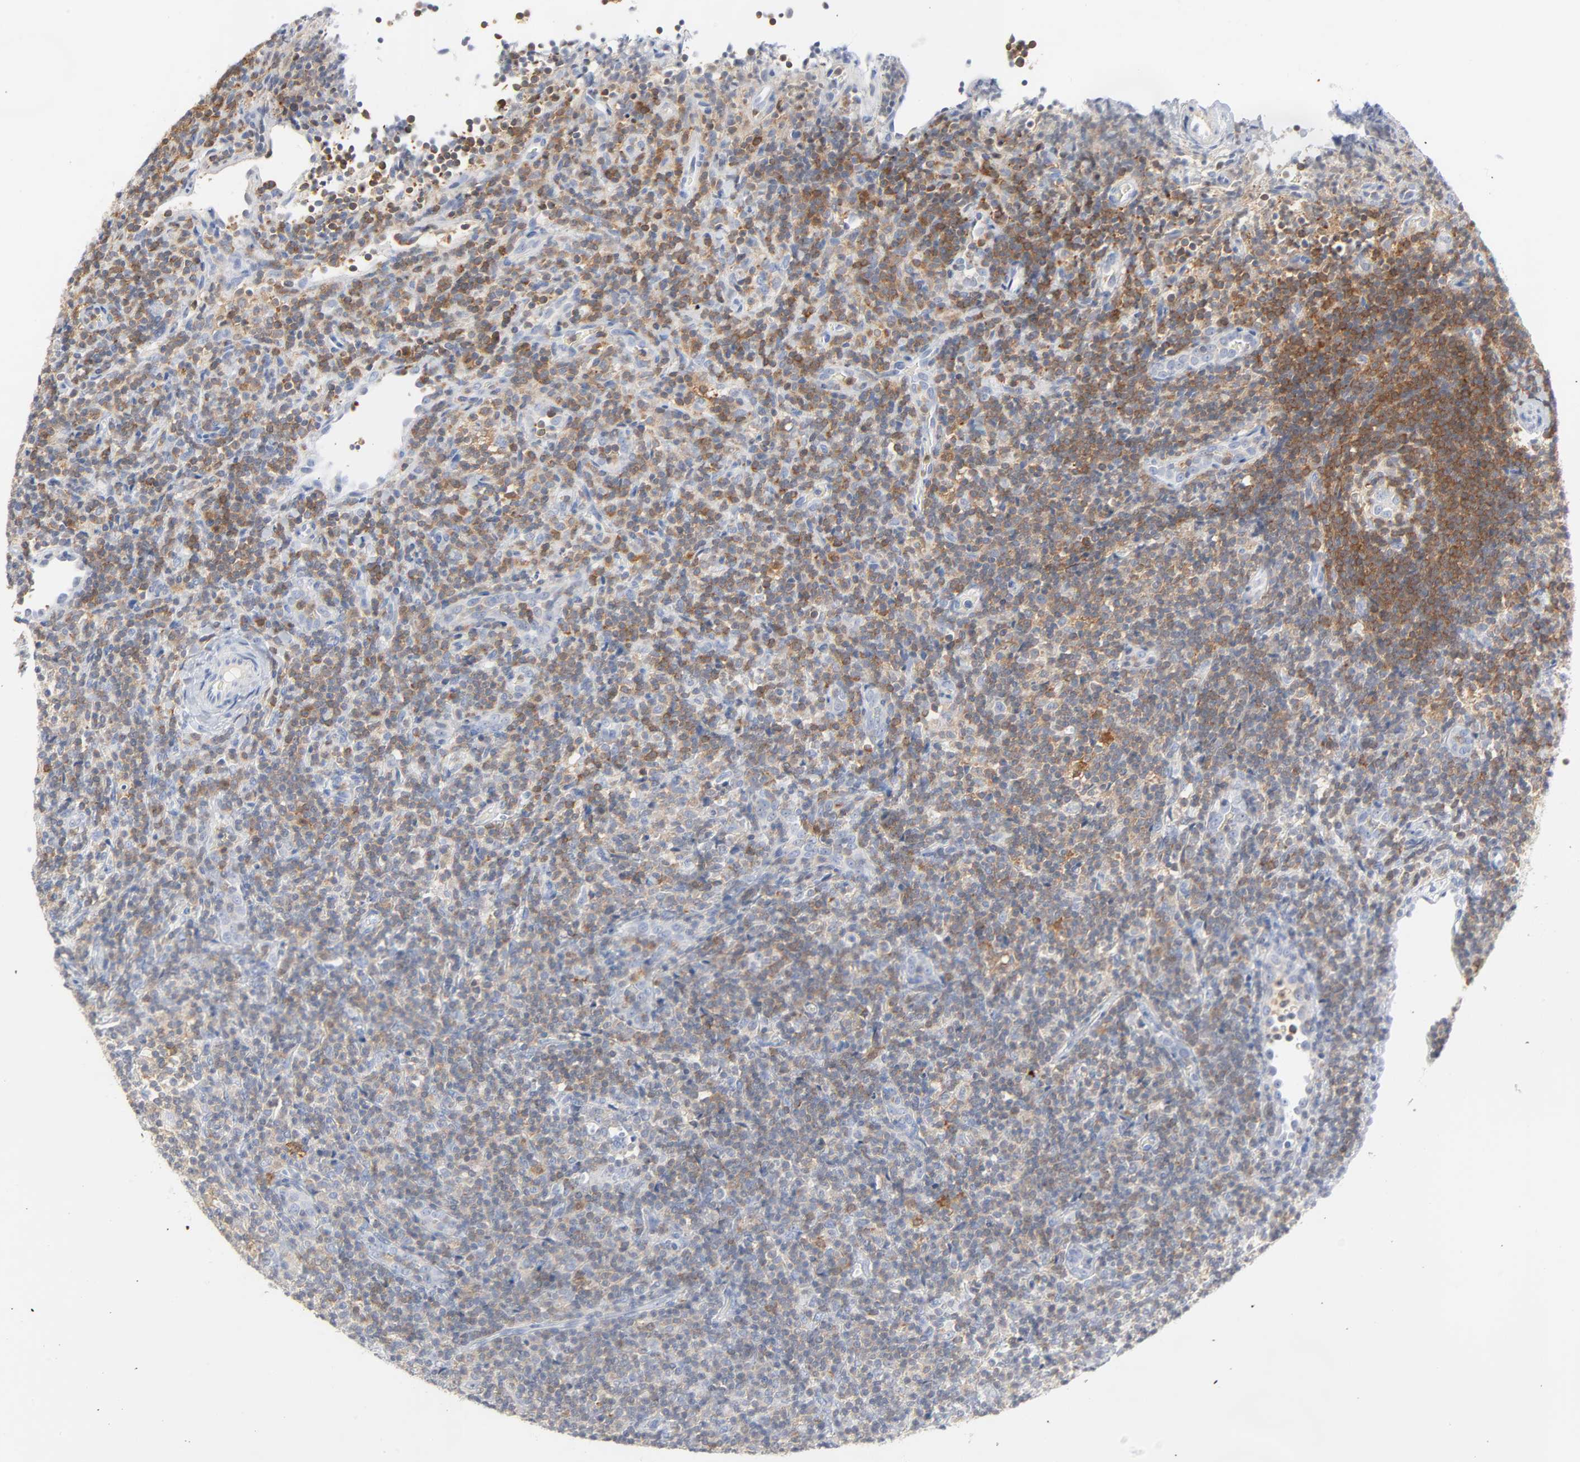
{"staining": {"intensity": "moderate", "quantity": ">75%", "location": "cytoplasmic/membranous"}, "tissue": "lymphoma", "cell_type": "Tumor cells", "image_type": "cancer", "snomed": [{"axis": "morphology", "description": "Malignant lymphoma, non-Hodgkin's type, Low grade"}, {"axis": "topography", "description": "Lymph node"}], "caption": "Protein staining by immunohistochemistry (IHC) reveals moderate cytoplasmic/membranous staining in about >75% of tumor cells in malignant lymphoma, non-Hodgkin's type (low-grade).", "gene": "PTK2B", "patient": {"sex": "female", "age": 76}}